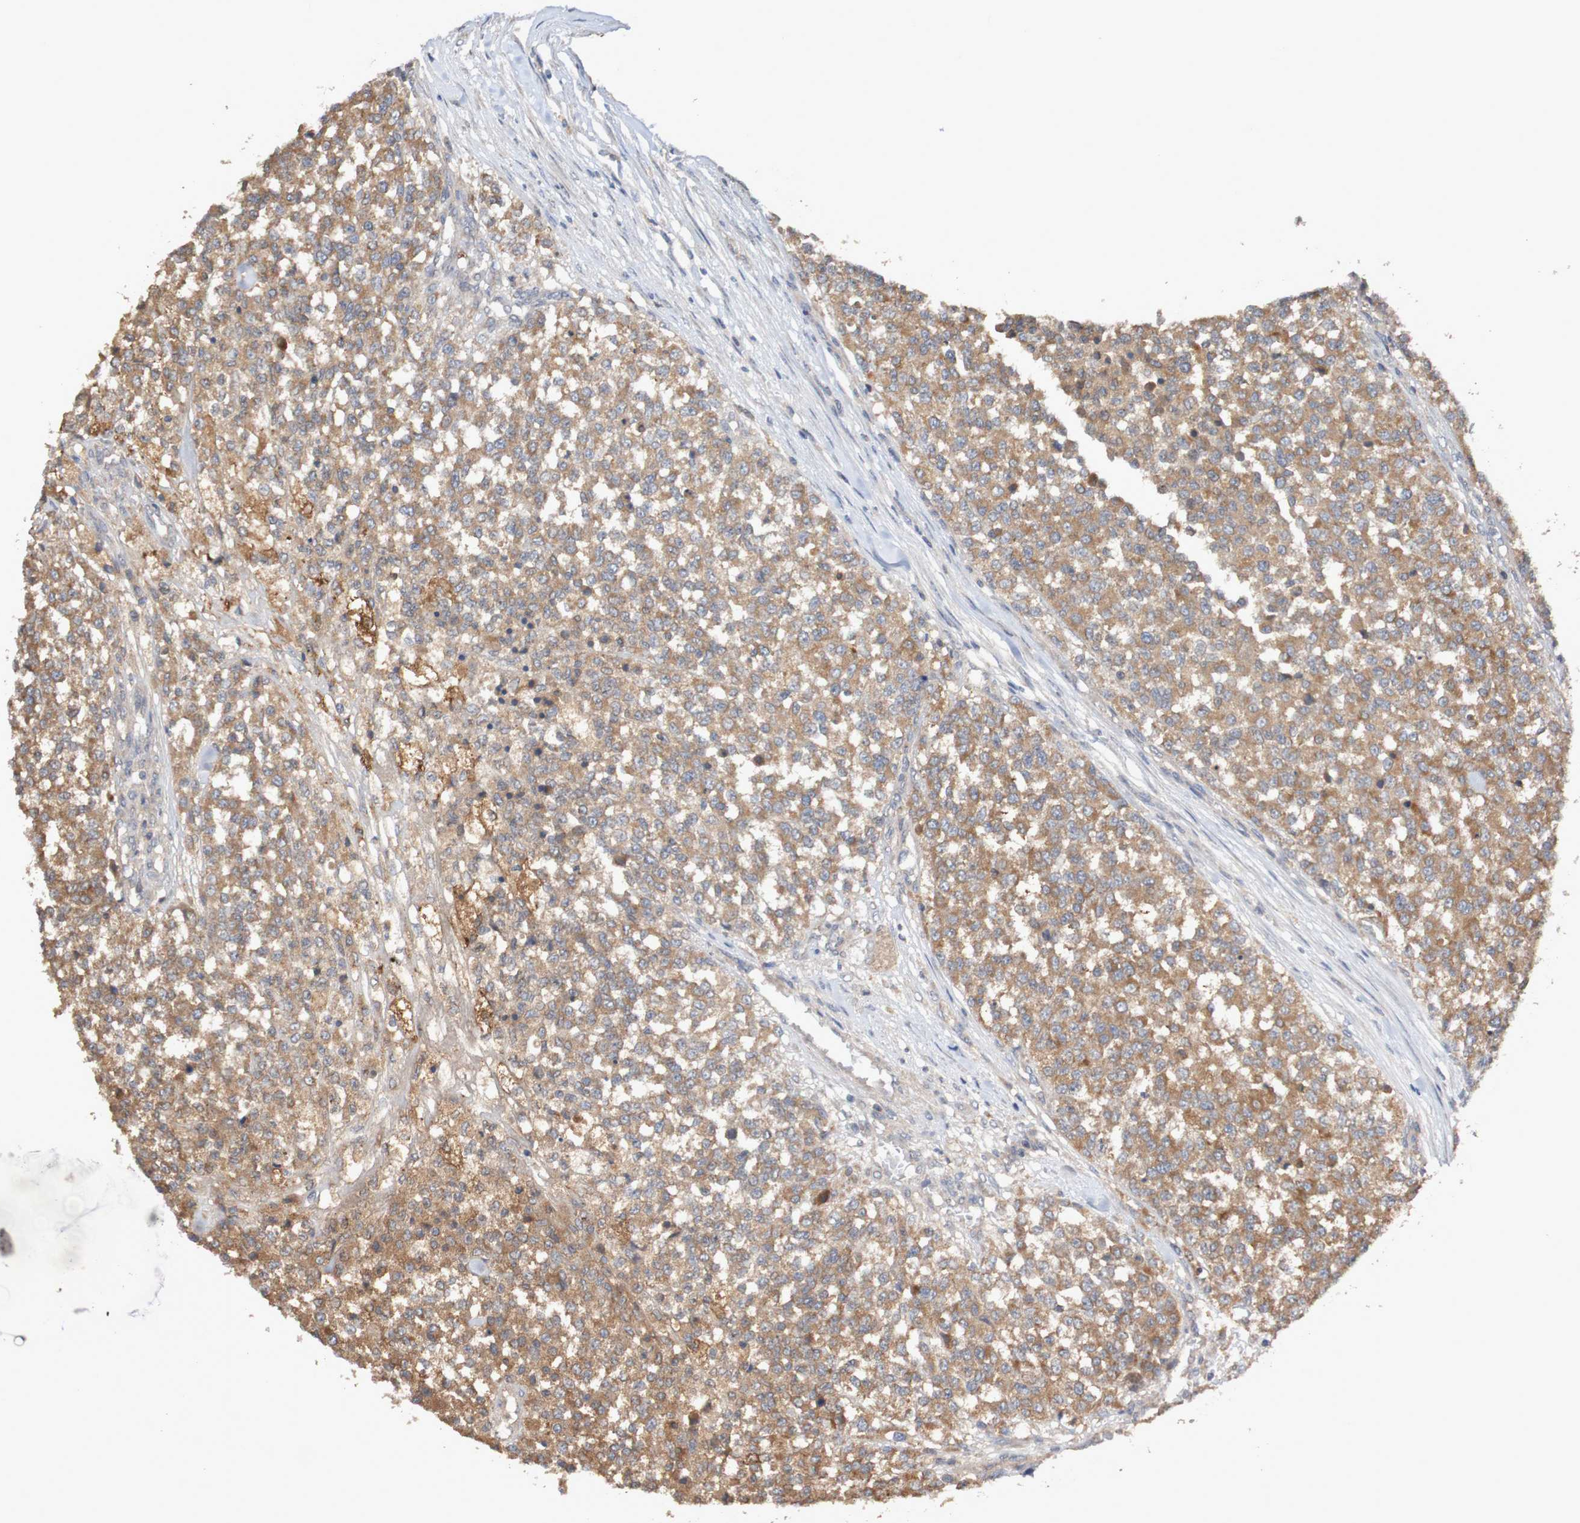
{"staining": {"intensity": "moderate", "quantity": ">75%", "location": "cytoplasmic/membranous"}, "tissue": "testis cancer", "cell_type": "Tumor cells", "image_type": "cancer", "snomed": [{"axis": "morphology", "description": "Seminoma, NOS"}, {"axis": "topography", "description": "Testis"}], "caption": "A micrograph of human testis cancer stained for a protein reveals moderate cytoplasmic/membranous brown staining in tumor cells. Using DAB (3,3'-diaminobenzidine) (brown) and hematoxylin (blue) stains, captured at high magnification using brightfield microscopy.", "gene": "PHYH", "patient": {"sex": "male", "age": 59}}